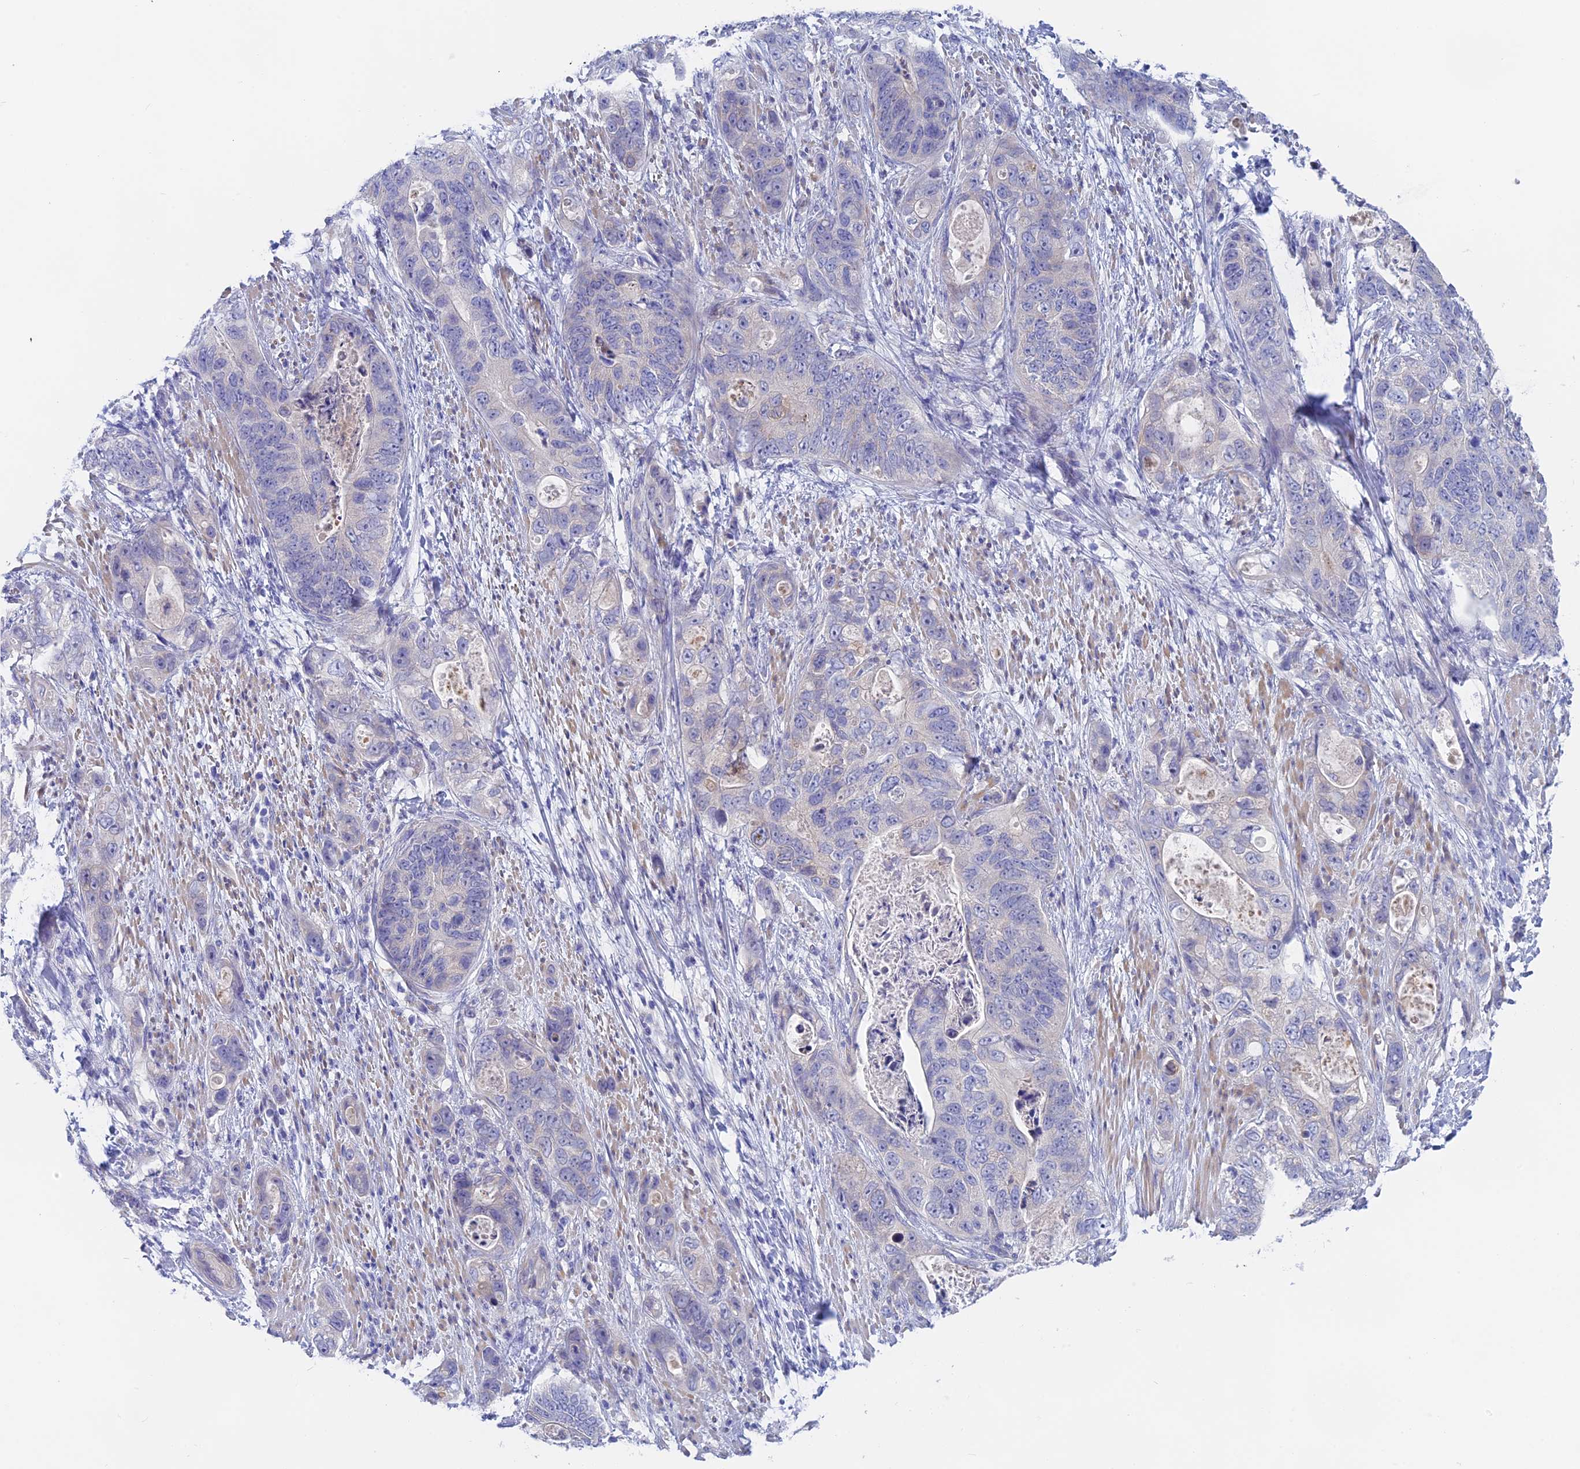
{"staining": {"intensity": "negative", "quantity": "none", "location": "none"}, "tissue": "stomach cancer", "cell_type": "Tumor cells", "image_type": "cancer", "snomed": [{"axis": "morphology", "description": "Adenocarcinoma, NOS"}, {"axis": "topography", "description": "Stomach"}], "caption": "Micrograph shows no significant protein staining in tumor cells of stomach adenocarcinoma.", "gene": "GLB1L", "patient": {"sex": "female", "age": 89}}